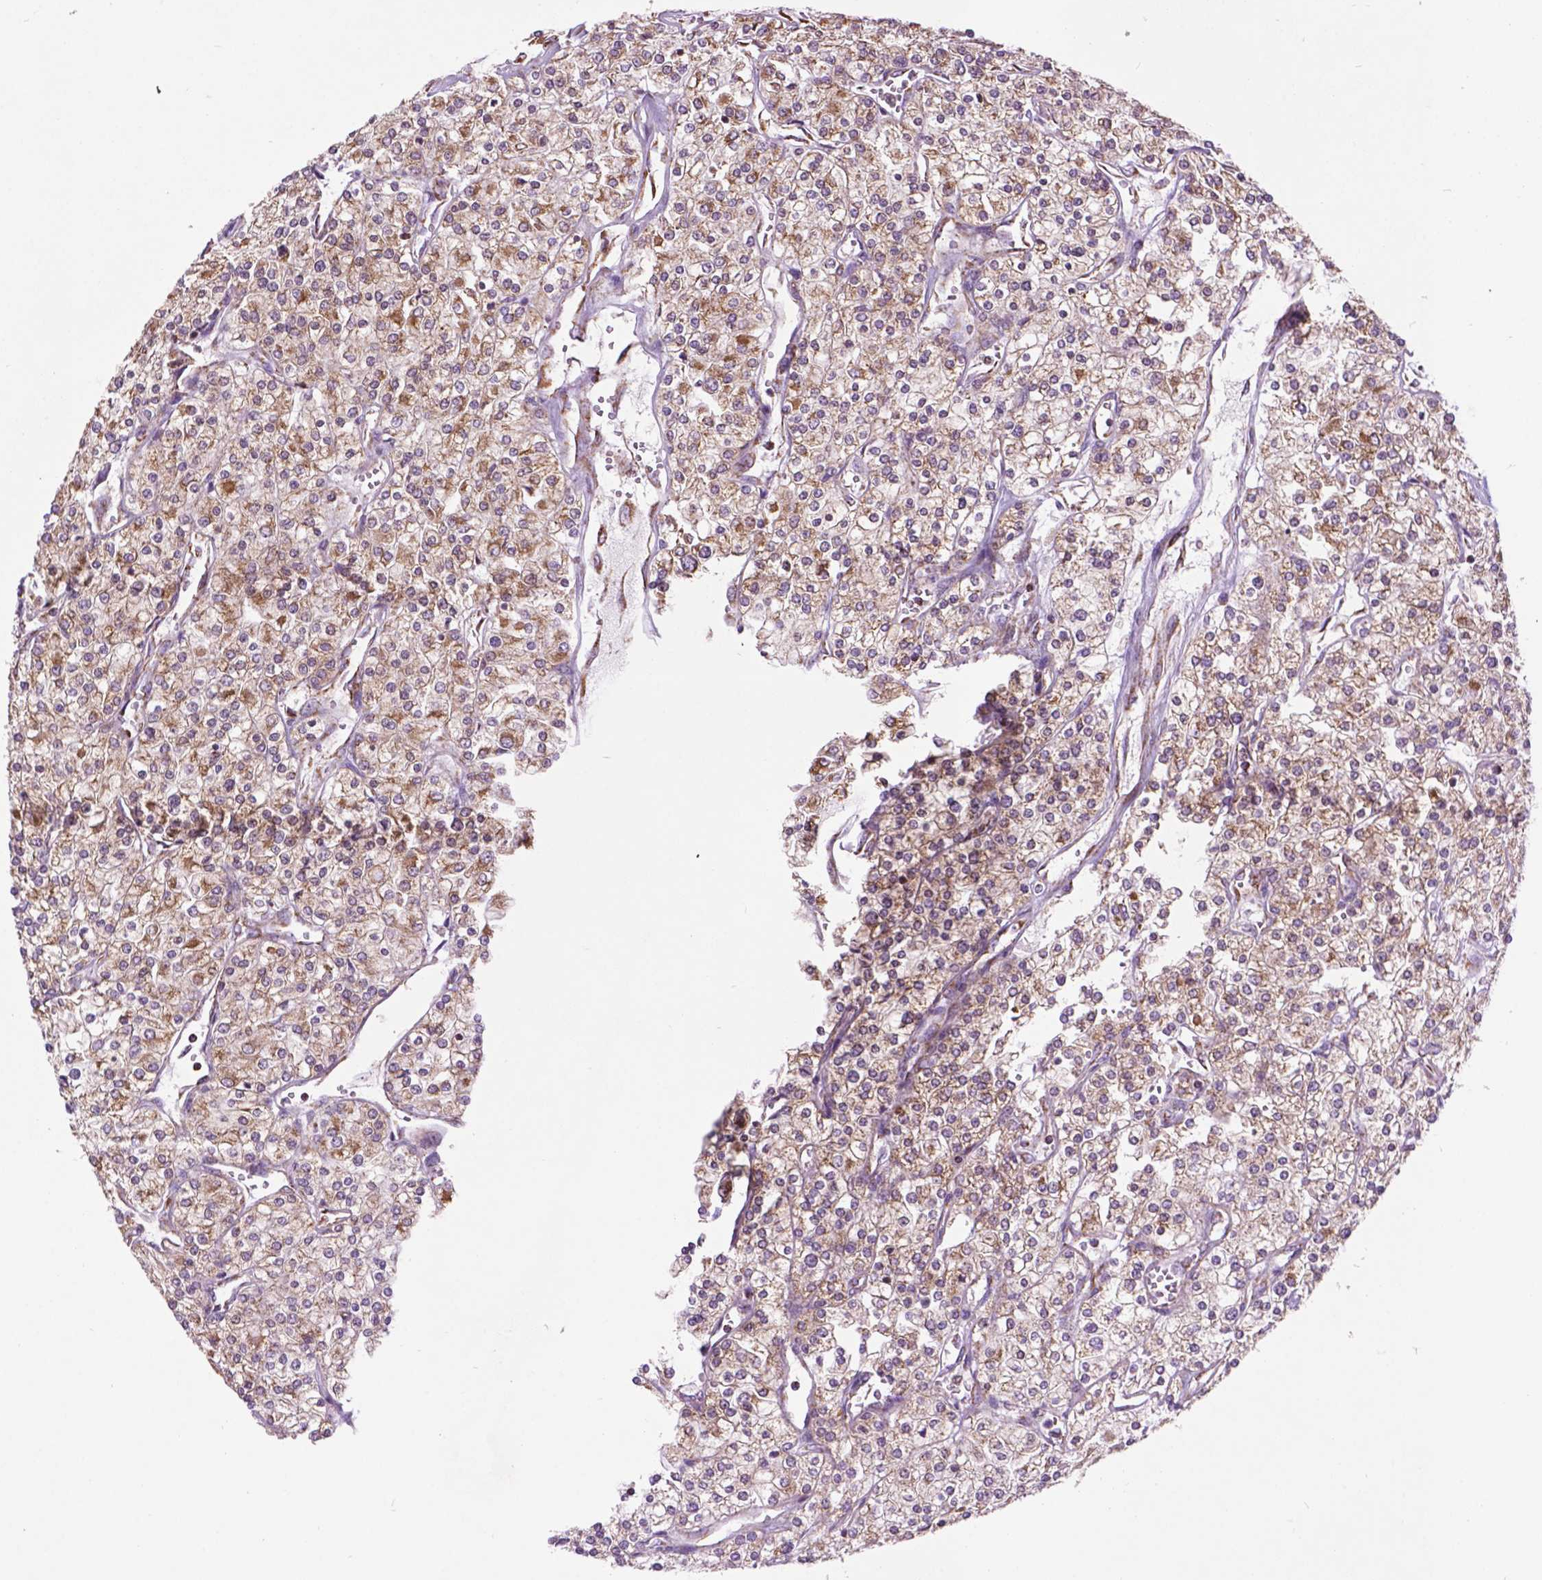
{"staining": {"intensity": "moderate", "quantity": "25%-75%", "location": "cytoplasmic/membranous"}, "tissue": "renal cancer", "cell_type": "Tumor cells", "image_type": "cancer", "snomed": [{"axis": "morphology", "description": "Adenocarcinoma, NOS"}, {"axis": "topography", "description": "Kidney"}], "caption": "Renal cancer stained with a brown dye shows moderate cytoplasmic/membranous positive positivity in about 25%-75% of tumor cells.", "gene": "PYCR3", "patient": {"sex": "male", "age": 80}}